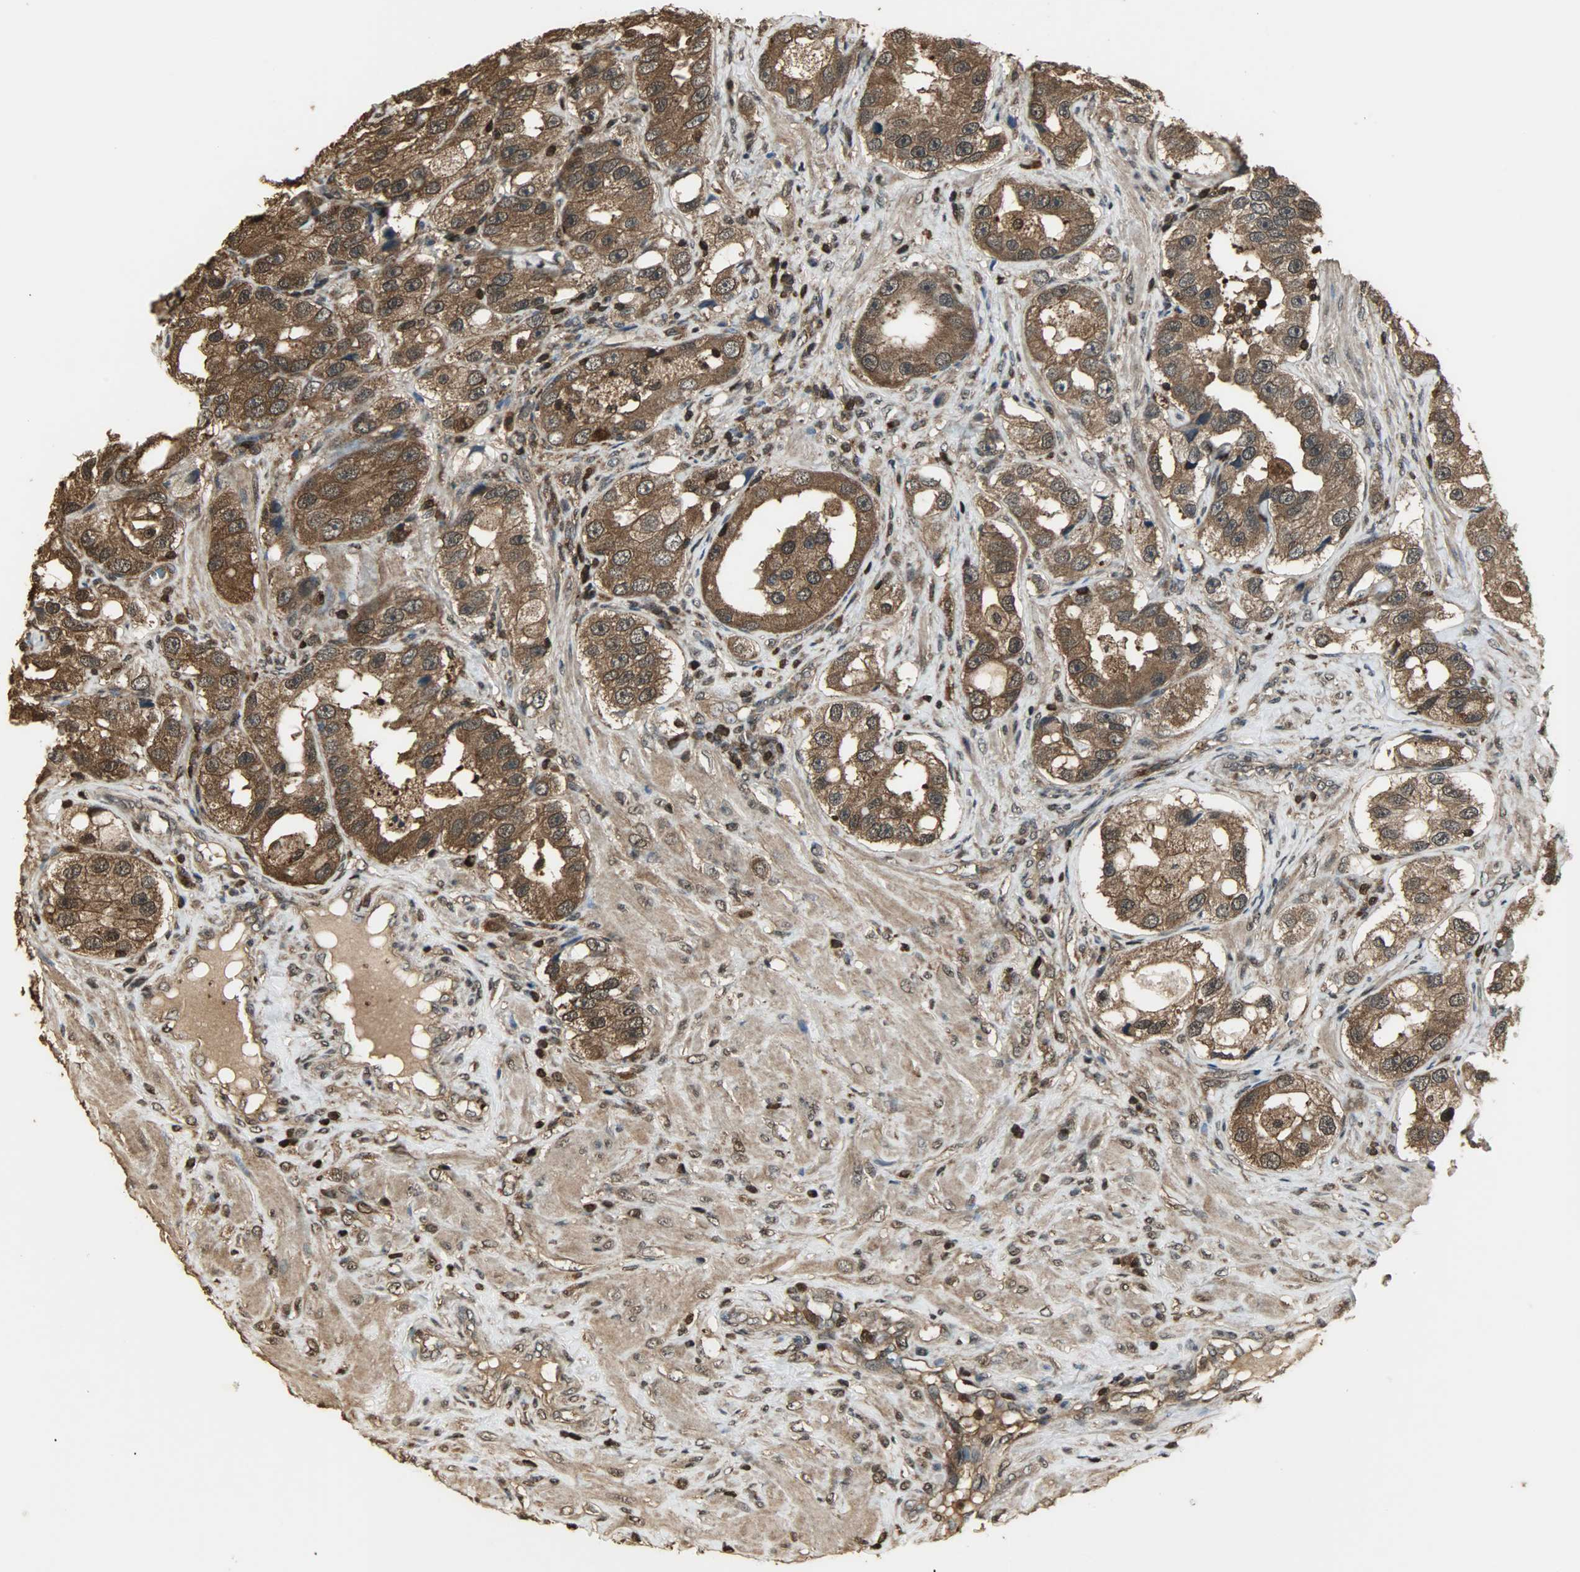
{"staining": {"intensity": "strong", "quantity": ">75%", "location": "cytoplasmic/membranous,nuclear"}, "tissue": "prostate cancer", "cell_type": "Tumor cells", "image_type": "cancer", "snomed": [{"axis": "morphology", "description": "Adenocarcinoma, High grade"}, {"axis": "topography", "description": "Prostate"}], "caption": "Immunohistochemistry (IHC) of human prostate cancer (adenocarcinoma (high-grade)) displays high levels of strong cytoplasmic/membranous and nuclear expression in approximately >75% of tumor cells. Using DAB (3,3'-diaminobenzidine) (brown) and hematoxylin (blue) stains, captured at high magnification using brightfield microscopy.", "gene": "YWHAZ", "patient": {"sex": "male", "age": 63}}